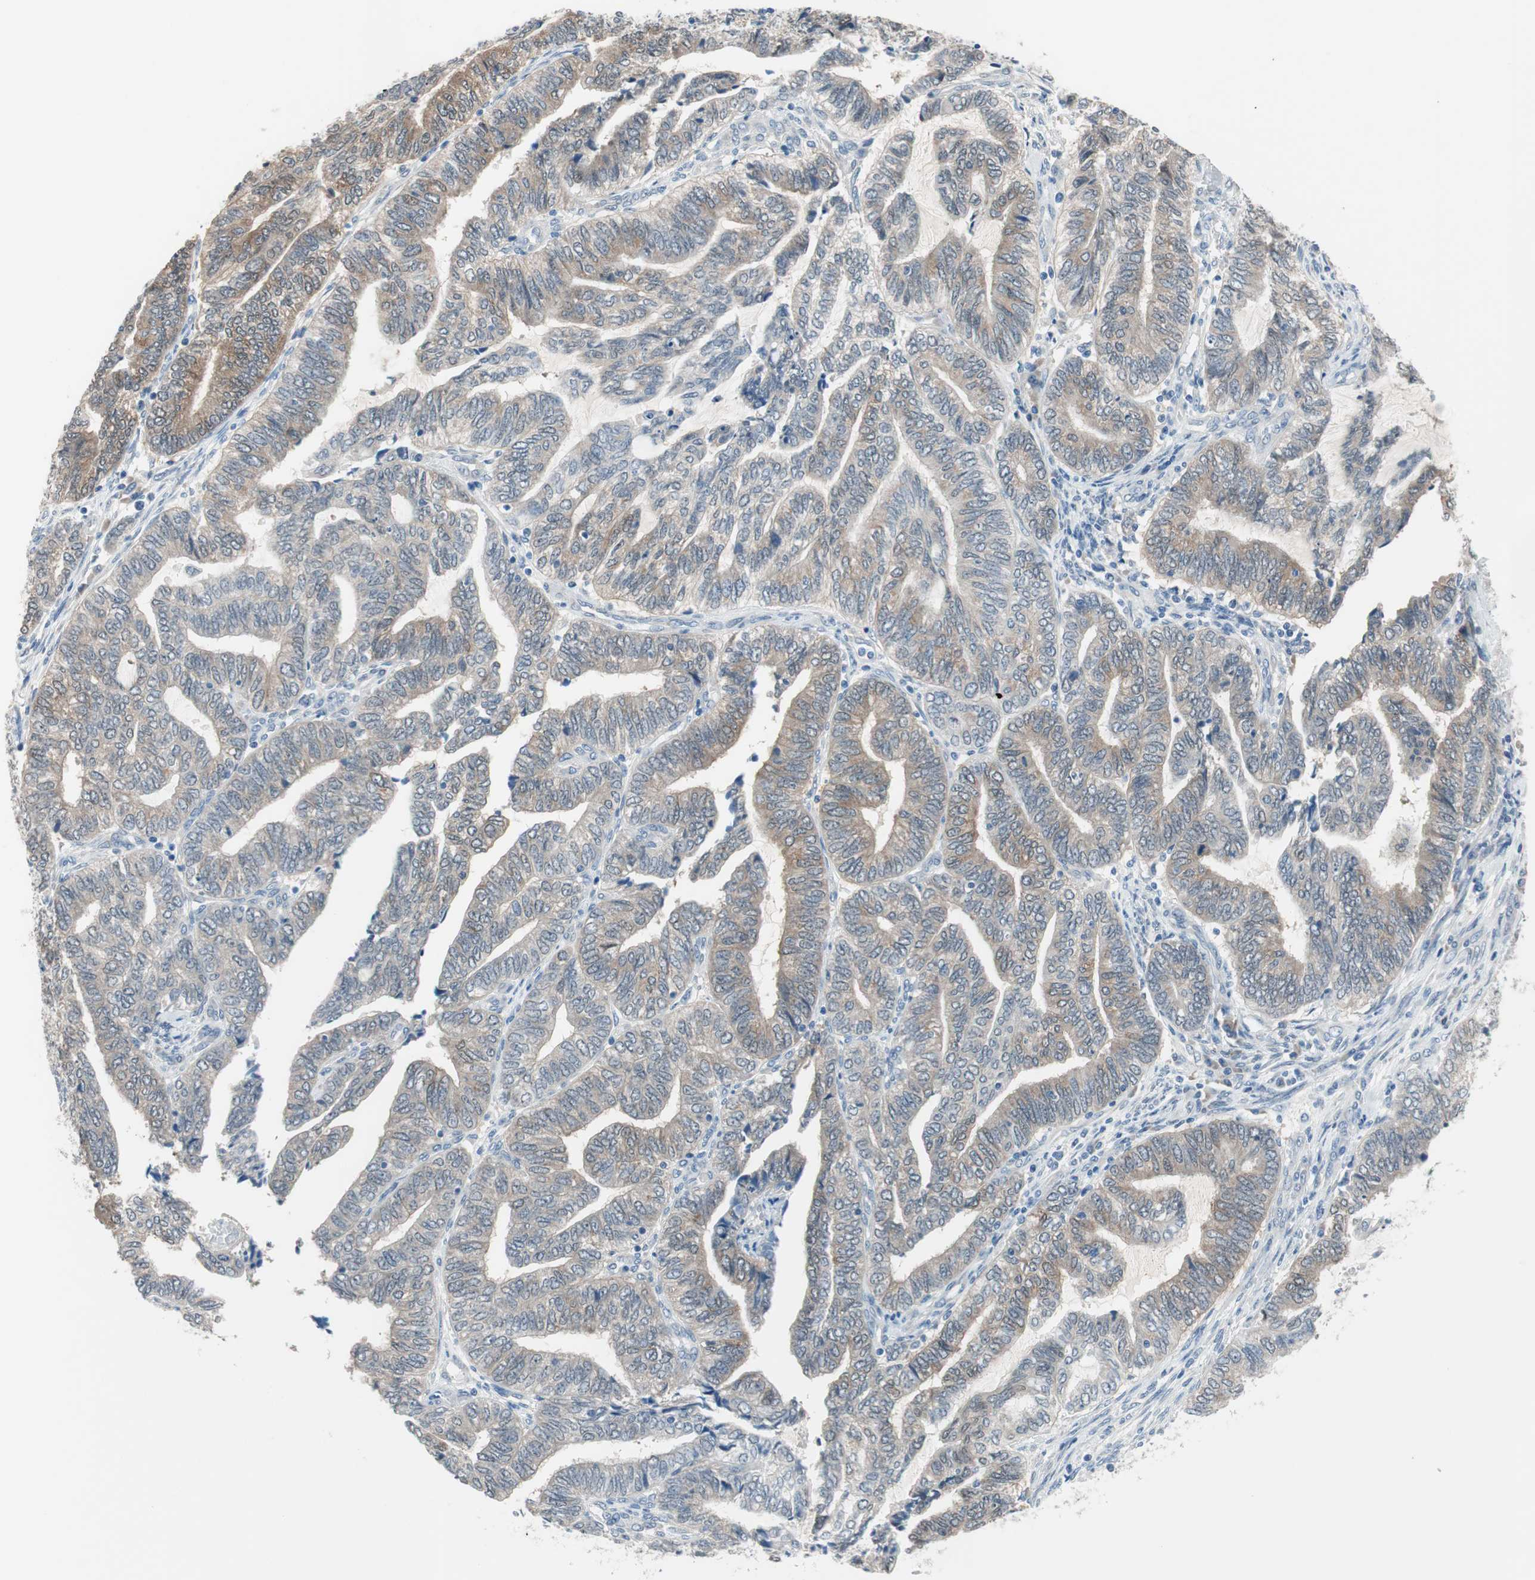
{"staining": {"intensity": "weak", "quantity": "<25%", "location": "cytoplasmic/membranous"}, "tissue": "endometrial cancer", "cell_type": "Tumor cells", "image_type": "cancer", "snomed": [{"axis": "morphology", "description": "Adenocarcinoma, NOS"}, {"axis": "topography", "description": "Uterus"}, {"axis": "topography", "description": "Endometrium"}], "caption": "A micrograph of endometrial cancer (adenocarcinoma) stained for a protein demonstrates no brown staining in tumor cells.", "gene": "GRHL1", "patient": {"sex": "female", "age": 70}}